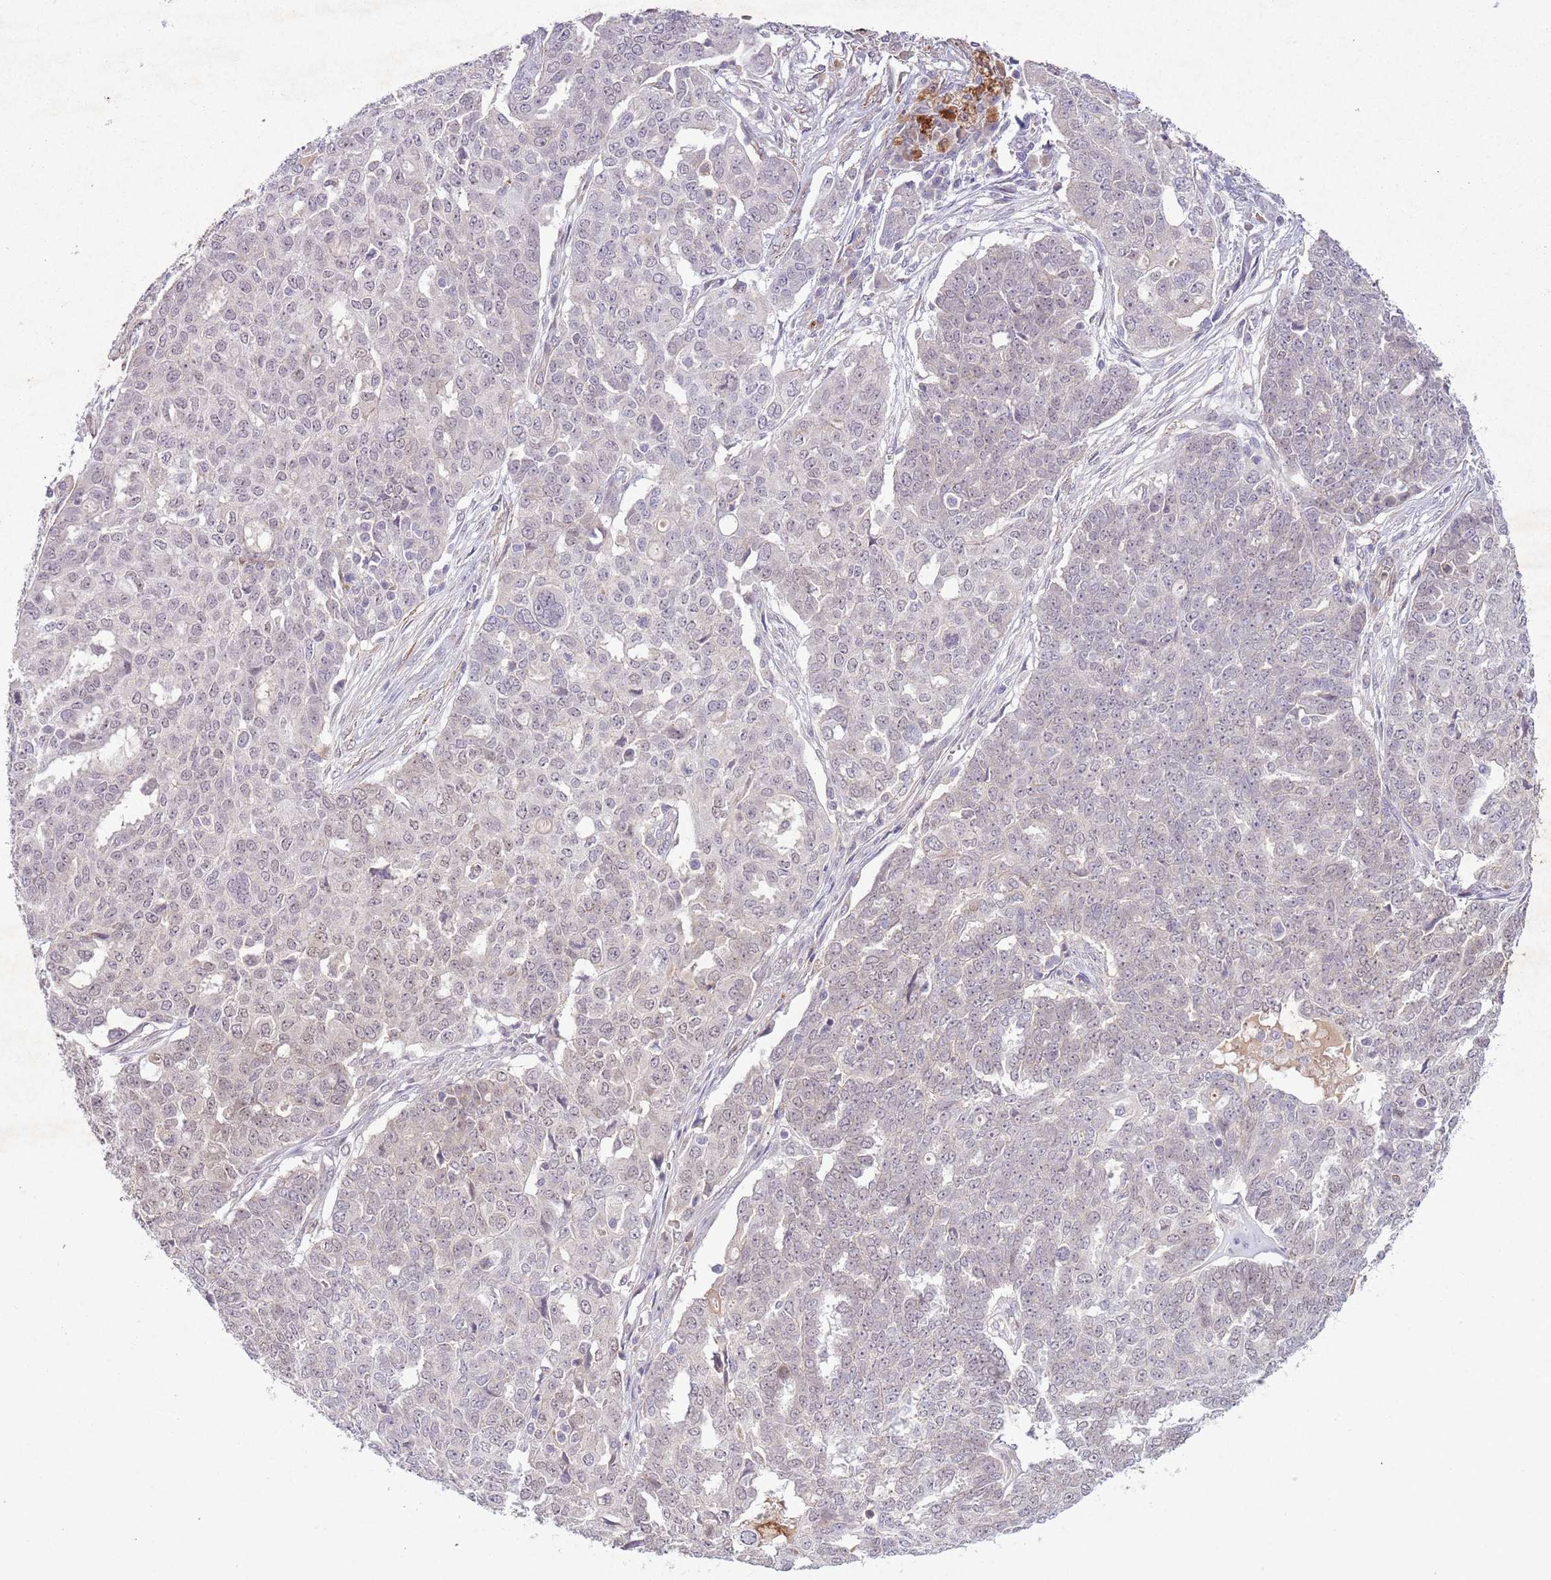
{"staining": {"intensity": "negative", "quantity": "none", "location": "none"}, "tissue": "ovarian cancer", "cell_type": "Tumor cells", "image_type": "cancer", "snomed": [{"axis": "morphology", "description": "Cystadenocarcinoma, serous, NOS"}, {"axis": "topography", "description": "Soft tissue"}, {"axis": "topography", "description": "Ovary"}], "caption": "The photomicrograph exhibits no significant staining in tumor cells of ovarian serous cystadenocarcinoma. (Stains: DAB immunohistochemistry with hematoxylin counter stain, Microscopy: brightfield microscopy at high magnification).", "gene": "CCNI", "patient": {"sex": "female", "age": 57}}